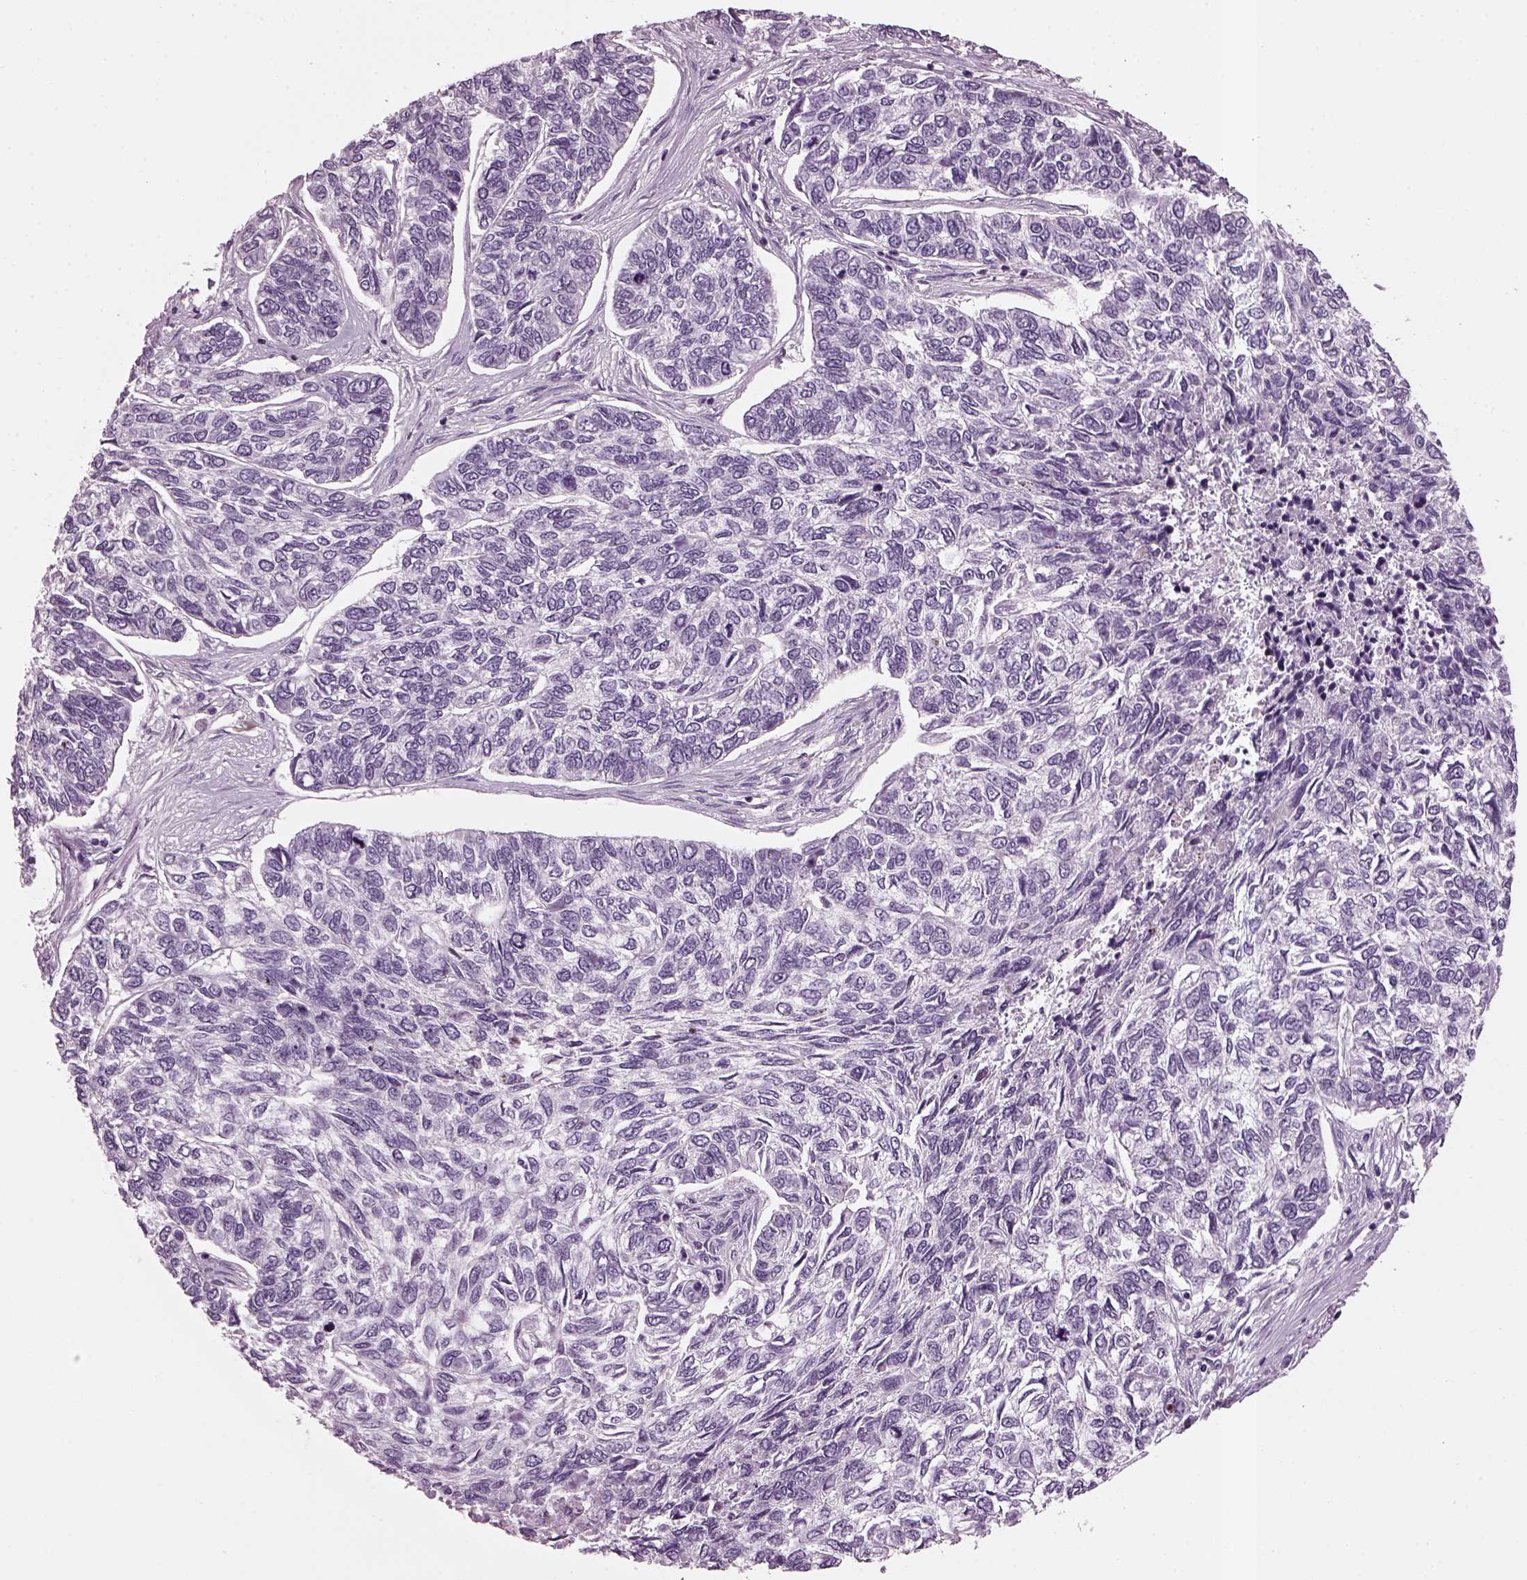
{"staining": {"intensity": "negative", "quantity": "none", "location": "none"}, "tissue": "skin cancer", "cell_type": "Tumor cells", "image_type": "cancer", "snomed": [{"axis": "morphology", "description": "Basal cell carcinoma"}, {"axis": "topography", "description": "Skin"}], "caption": "A photomicrograph of skin basal cell carcinoma stained for a protein shows no brown staining in tumor cells. Nuclei are stained in blue.", "gene": "DPYSL5", "patient": {"sex": "female", "age": 65}}